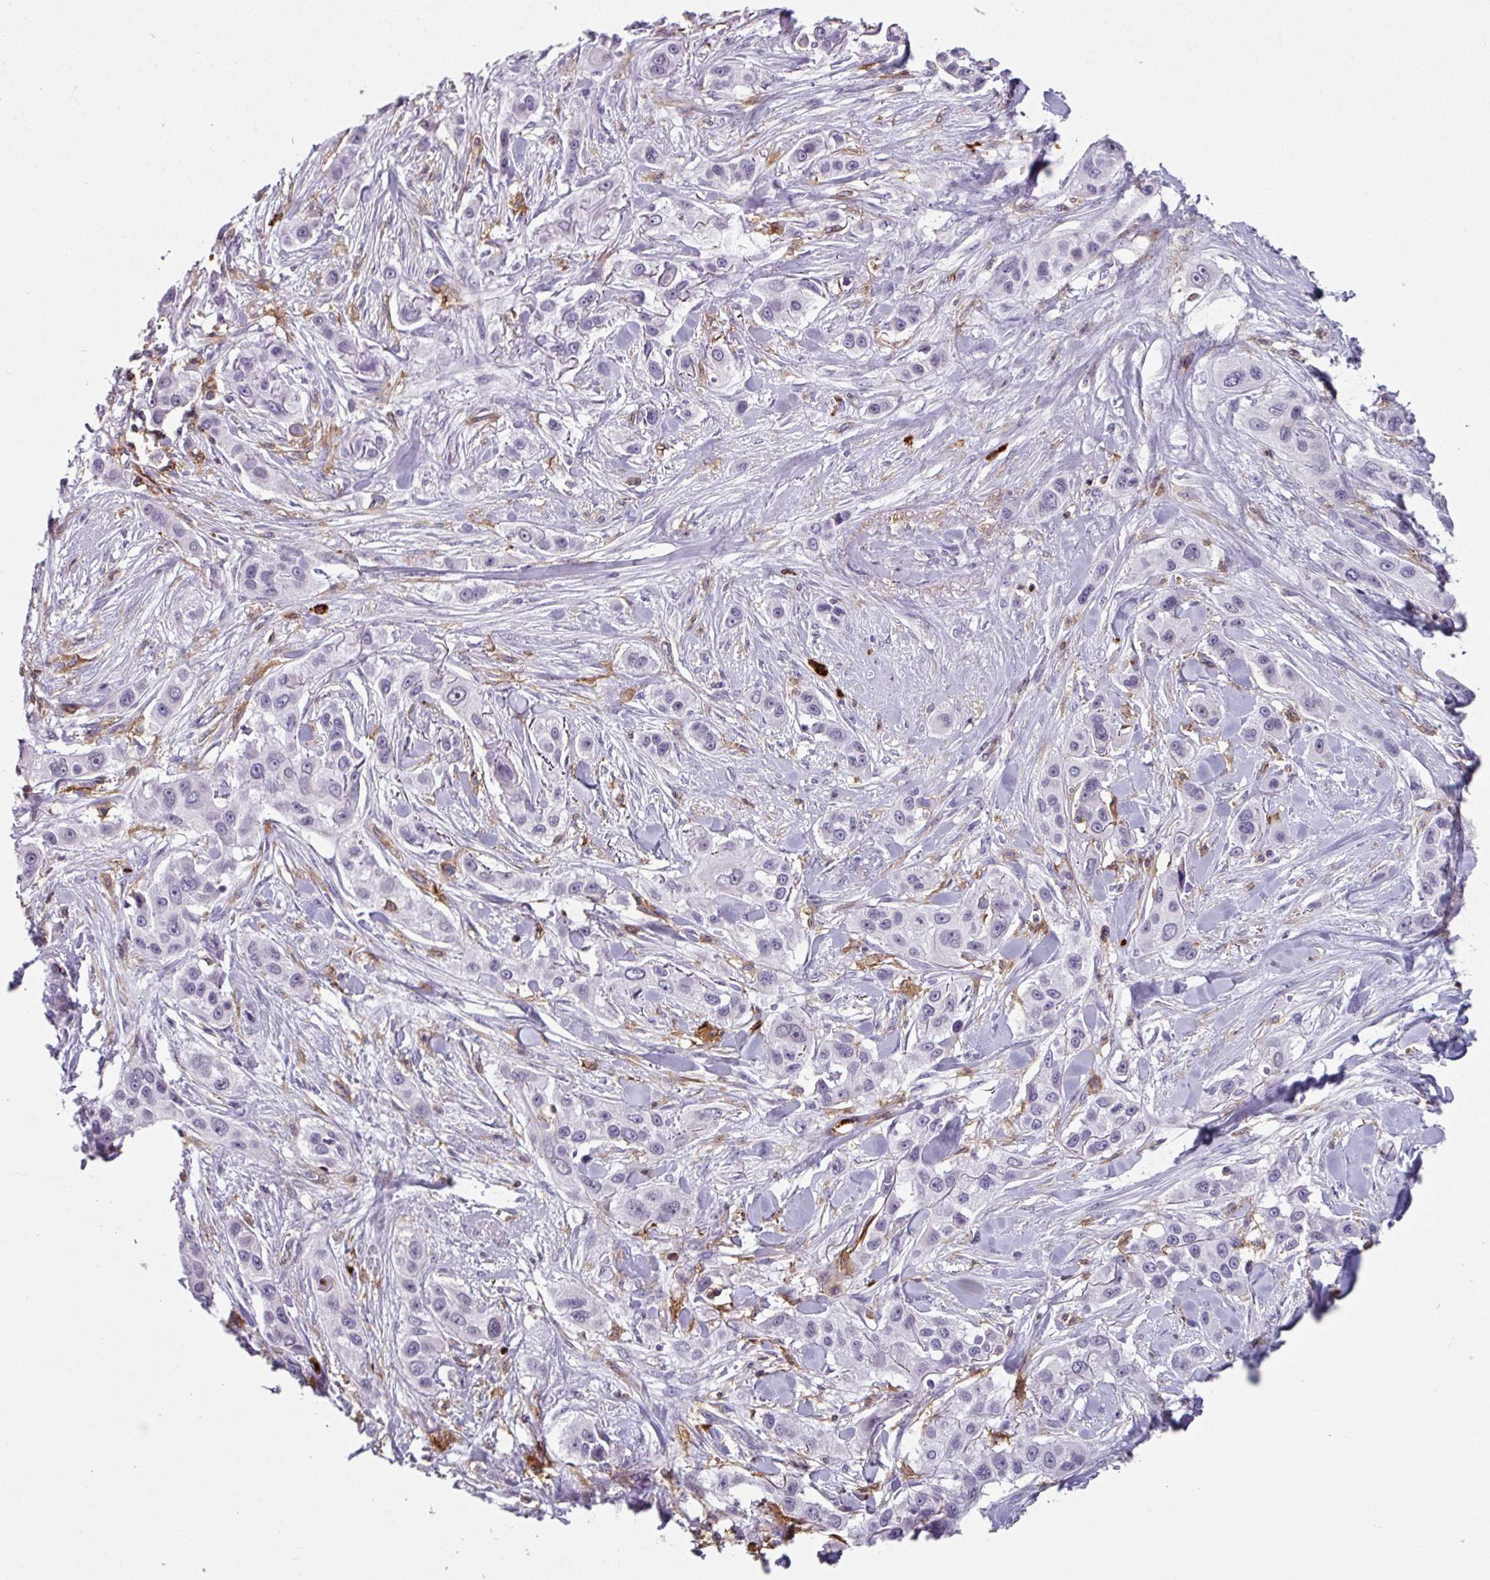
{"staining": {"intensity": "negative", "quantity": "none", "location": "none"}, "tissue": "skin cancer", "cell_type": "Tumor cells", "image_type": "cancer", "snomed": [{"axis": "morphology", "description": "Squamous cell carcinoma, NOS"}, {"axis": "topography", "description": "Skin"}], "caption": "Skin cancer was stained to show a protein in brown. There is no significant positivity in tumor cells.", "gene": "EXOSC5", "patient": {"sex": "male", "age": 63}}